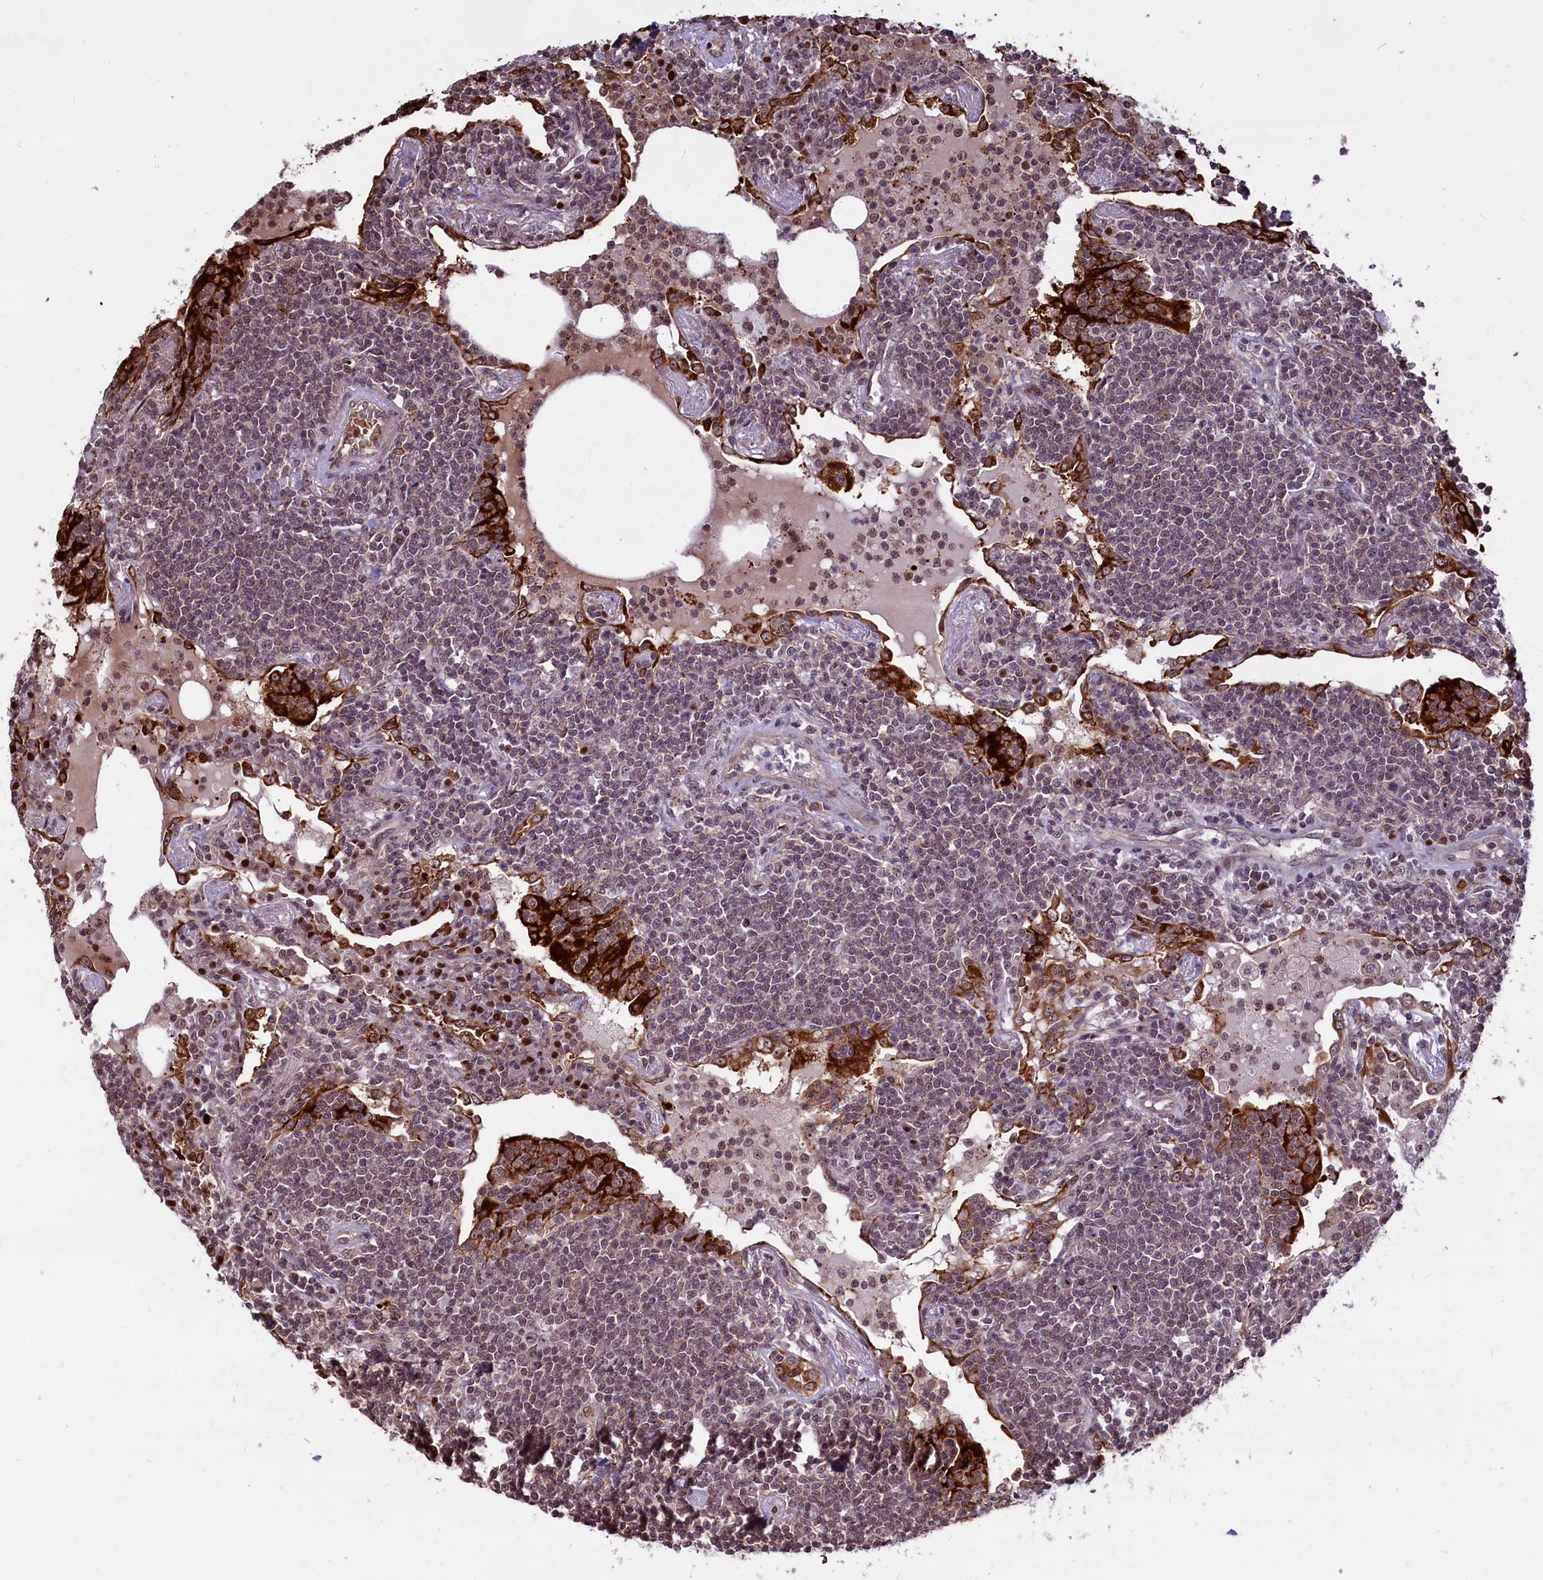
{"staining": {"intensity": "weak", "quantity": ">75%", "location": "nuclear"}, "tissue": "lymphoma", "cell_type": "Tumor cells", "image_type": "cancer", "snomed": [{"axis": "morphology", "description": "Malignant lymphoma, non-Hodgkin's type, Low grade"}, {"axis": "topography", "description": "Lung"}], "caption": "Brown immunohistochemical staining in human lymphoma demonstrates weak nuclear positivity in about >75% of tumor cells.", "gene": "SHFL", "patient": {"sex": "female", "age": 71}}